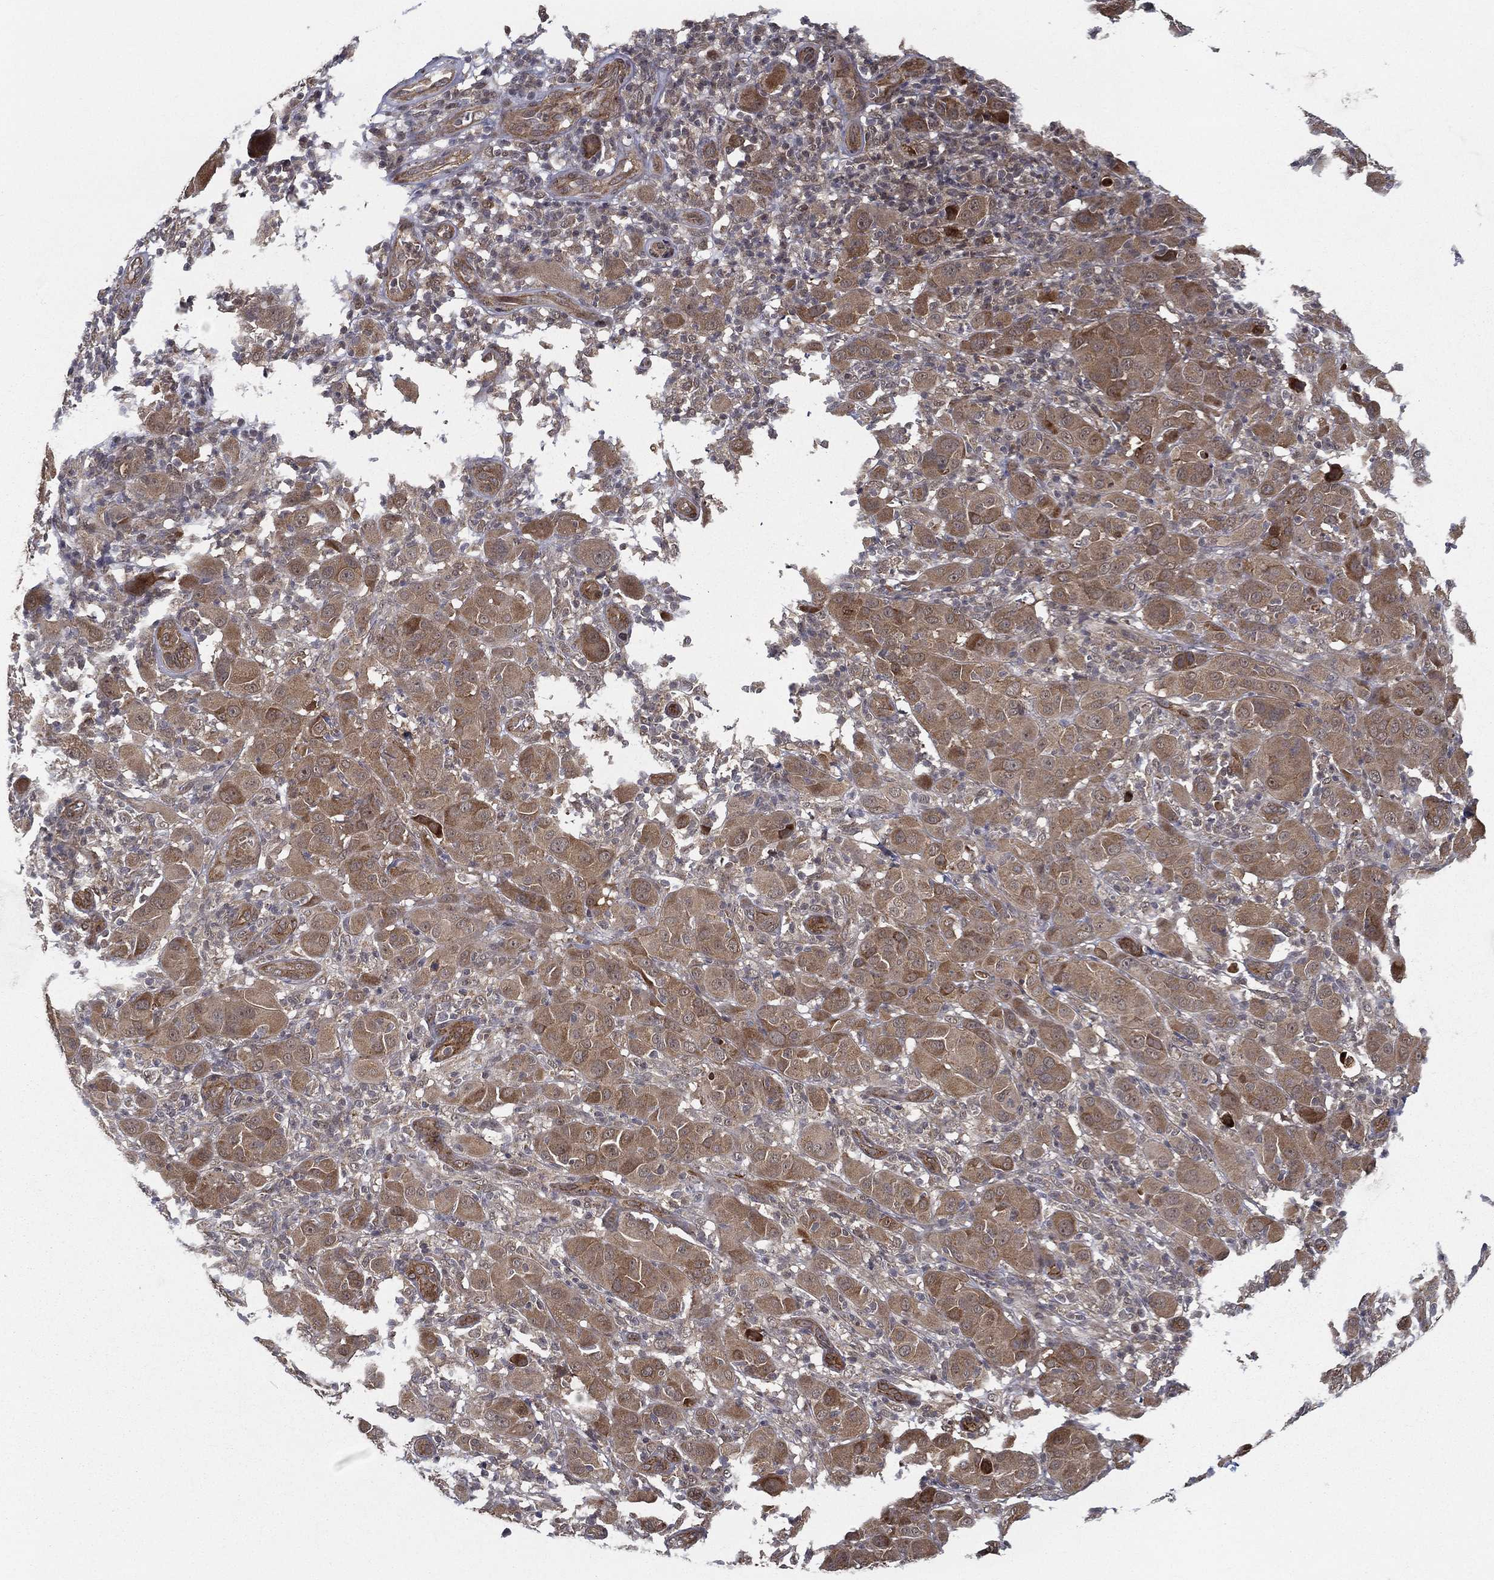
{"staining": {"intensity": "moderate", "quantity": "25%-75%", "location": "cytoplasmic/membranous"}, "tissue": "melanoma", "cell_type": "Tumor cells", "image_type": "cancer", "snomed": [{"axis": "morphology", "description": "Malignant melanoma, NOS"}, {"axis": "topography", "description": "Skin"}], "caption": "Protein analysis of melanoma tissue demonstrates moderate cytoplasmic/membranous staining in about 25%-75% of tumor cells.", "gene": "UACA", "patient": {"sex": "female", "age": 87}}